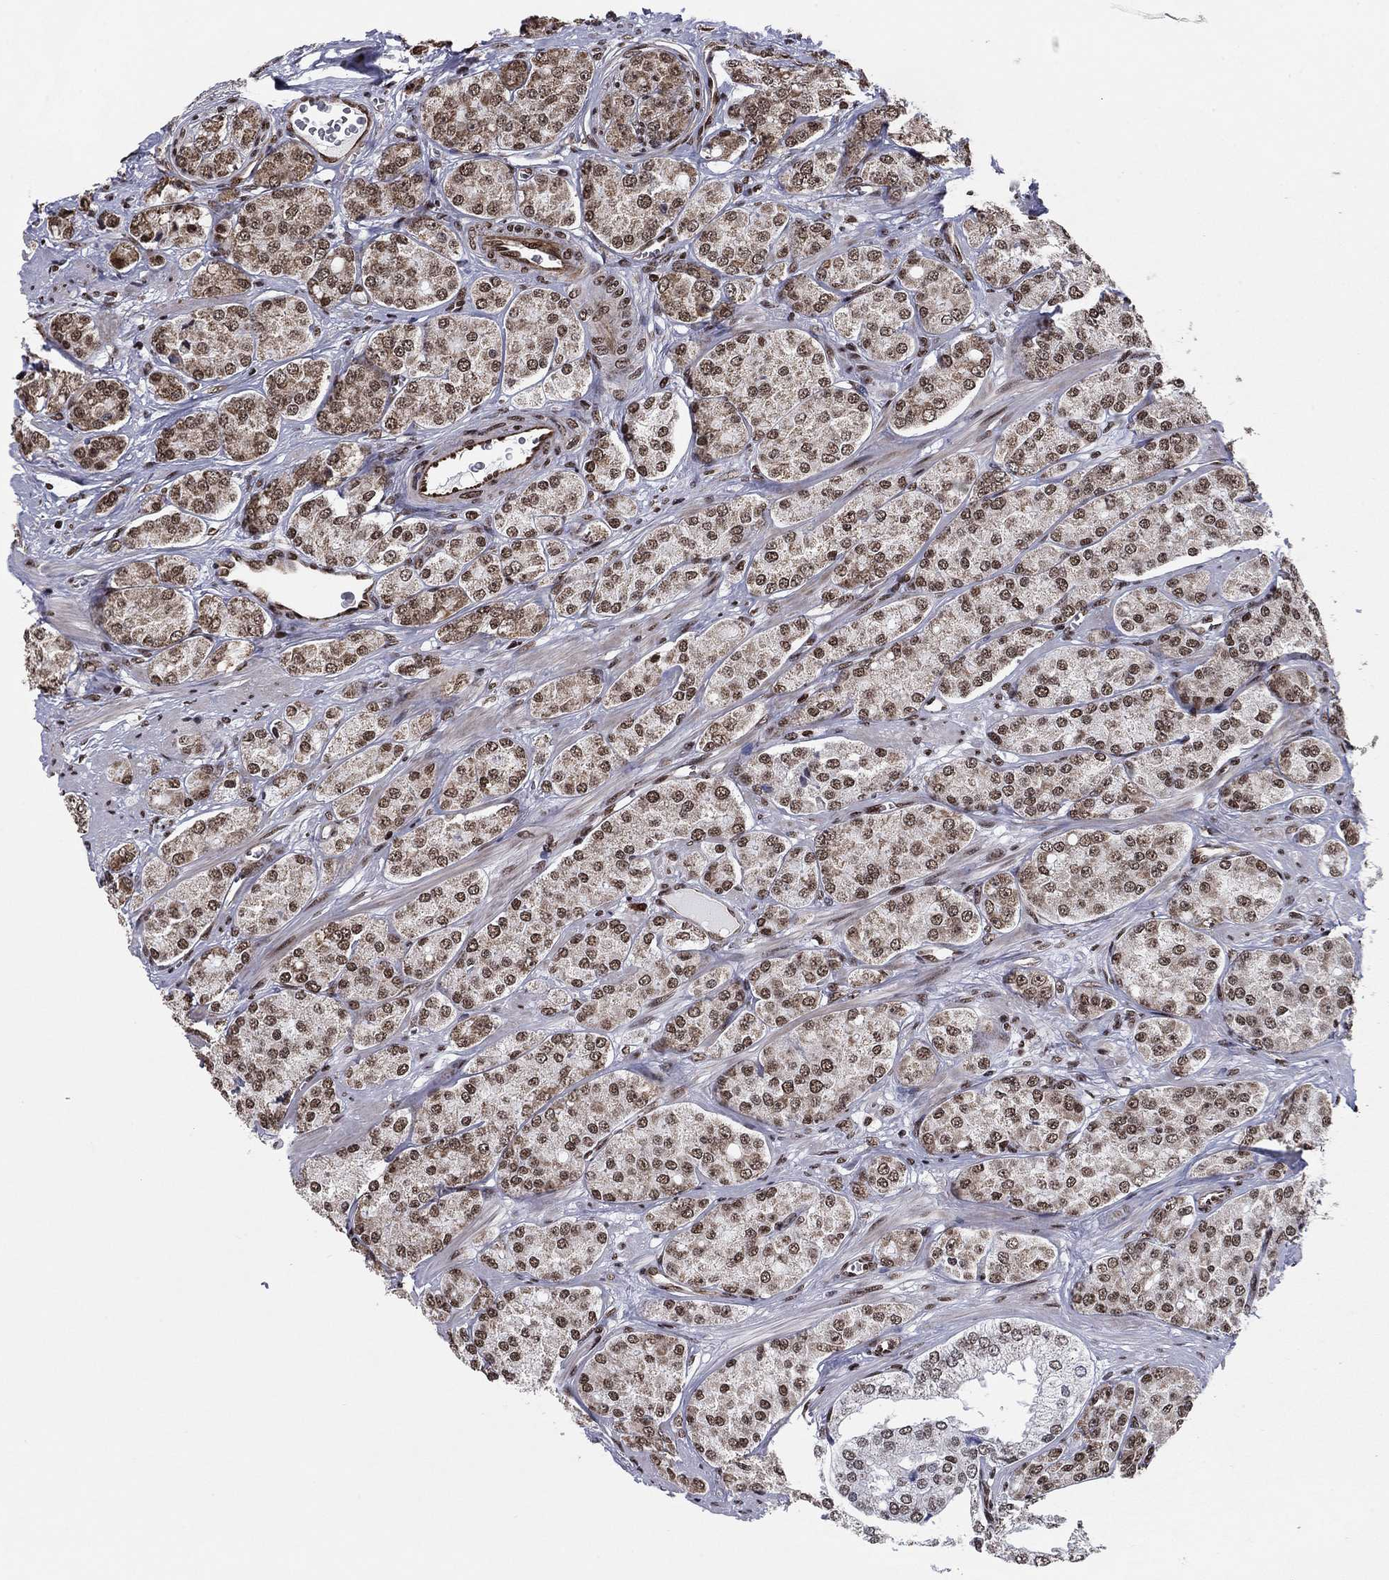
{"staining": {"intensity": "moderate", "quantity": ">75%", "location": "cytoplasmic/membranous,nuclear"}, "tissue": "prostate cancer", "cell_type": "Tumor cells", "image_type": "cancer", "snomed": [{"axis": "morphology", "description": "Adenocarcinoma, NOS"}, {"axis": "topography", "description": "Prostate"}], "caption": "Prostate adenocarcinoma stained for a protein (brown) exhibits moderate cytoplasmic/membranous and nuclear positive staining in about >75% of tumor cells.", "gene": "N4BP2", "patient": {"sex": "male", "age": 67}}